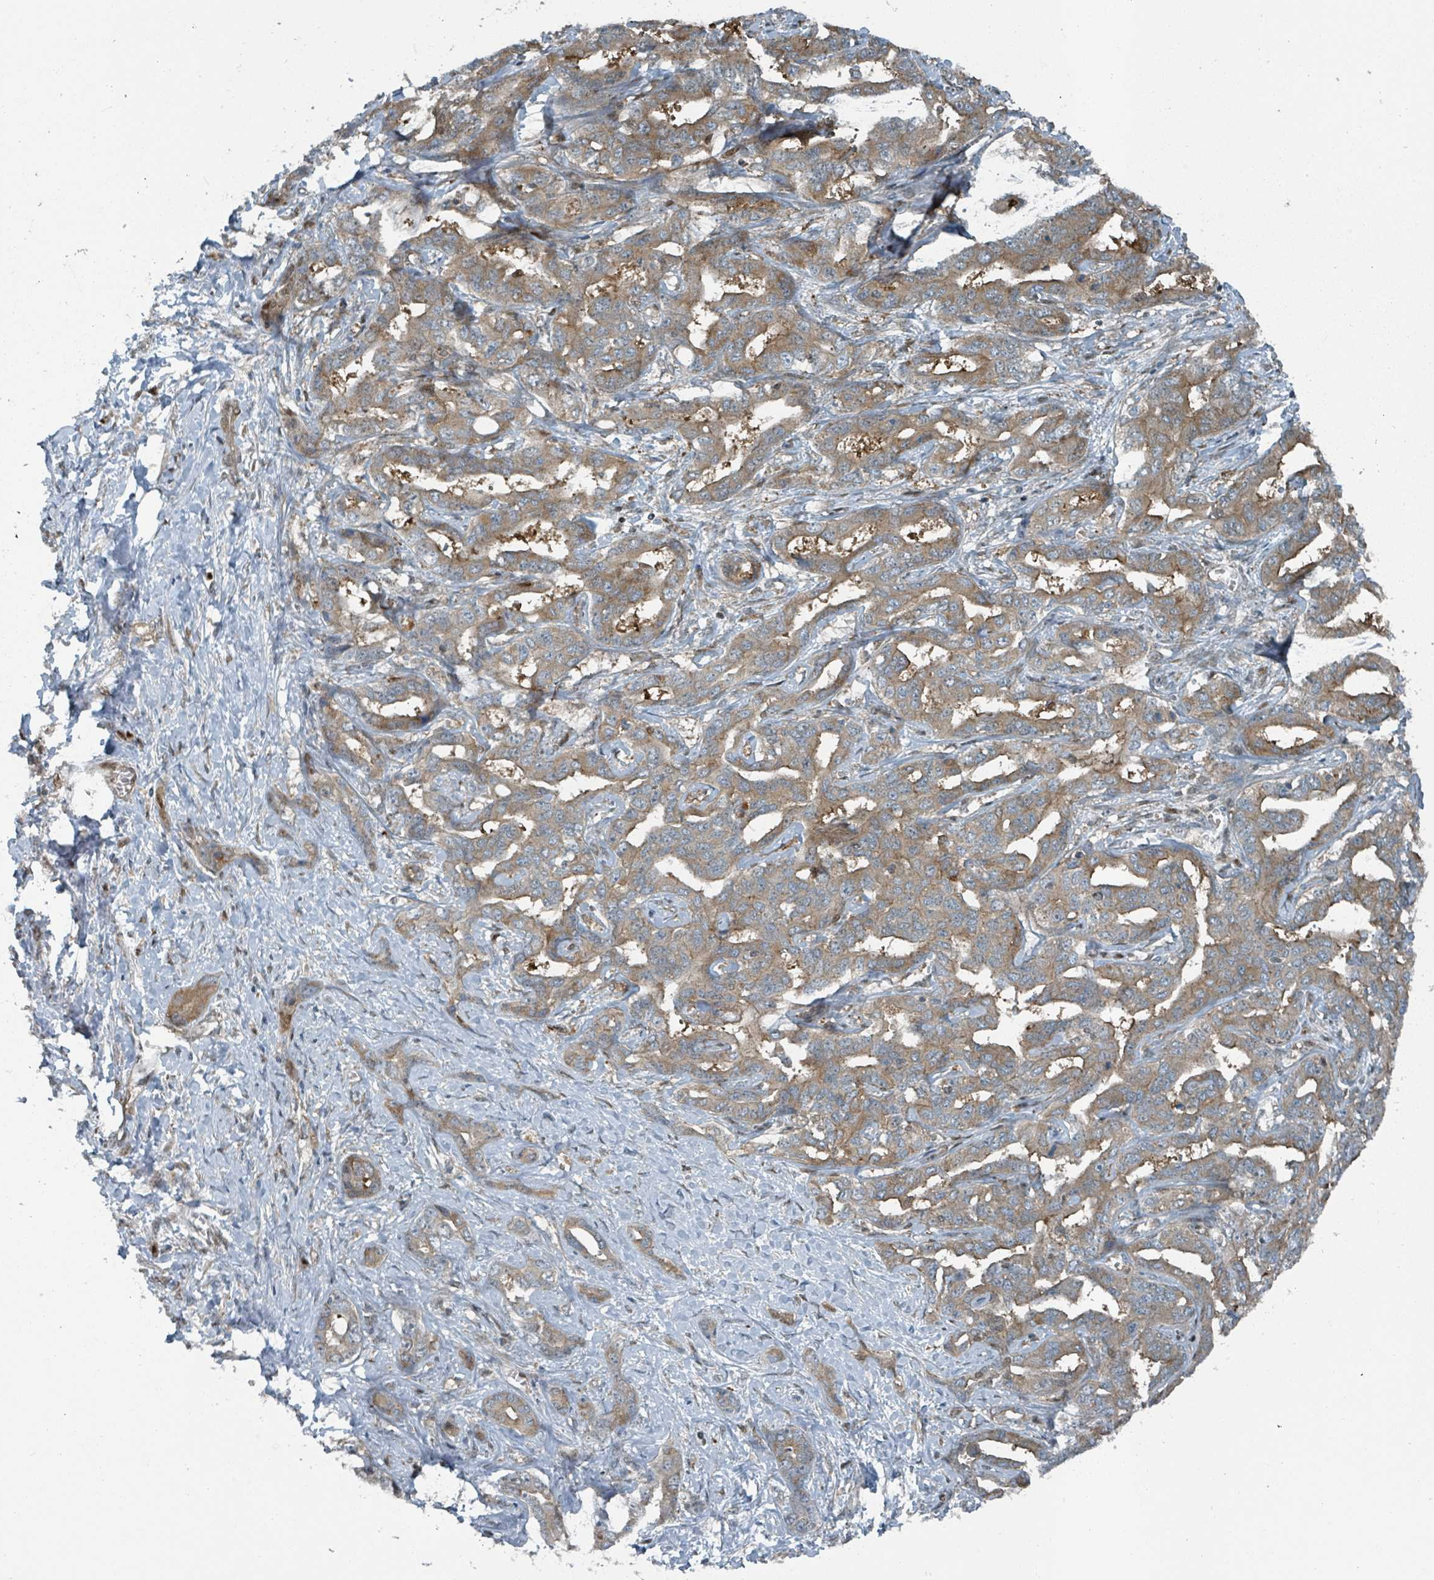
{"staining": {"intensity": "weak", "quantity": ">75%", "location": "cytoplasmic/membranous"}, "tissue": "liver cancer", "cell_type": "Tumor cells", "image_type": "cancer", "snomed": [{"axis": "morphology", "description": "Cholangiocarcinoma"}, {"axis": "topography", "description": "Liver"}], "caption": "Weak cytoplasmic/membranous protein expression is seen in approximately >75% of tumor cells in liver cancer (cholangiocarcinoma).", "gene": "RHPN2", "patient": {"sex": "male", "age": 59}}